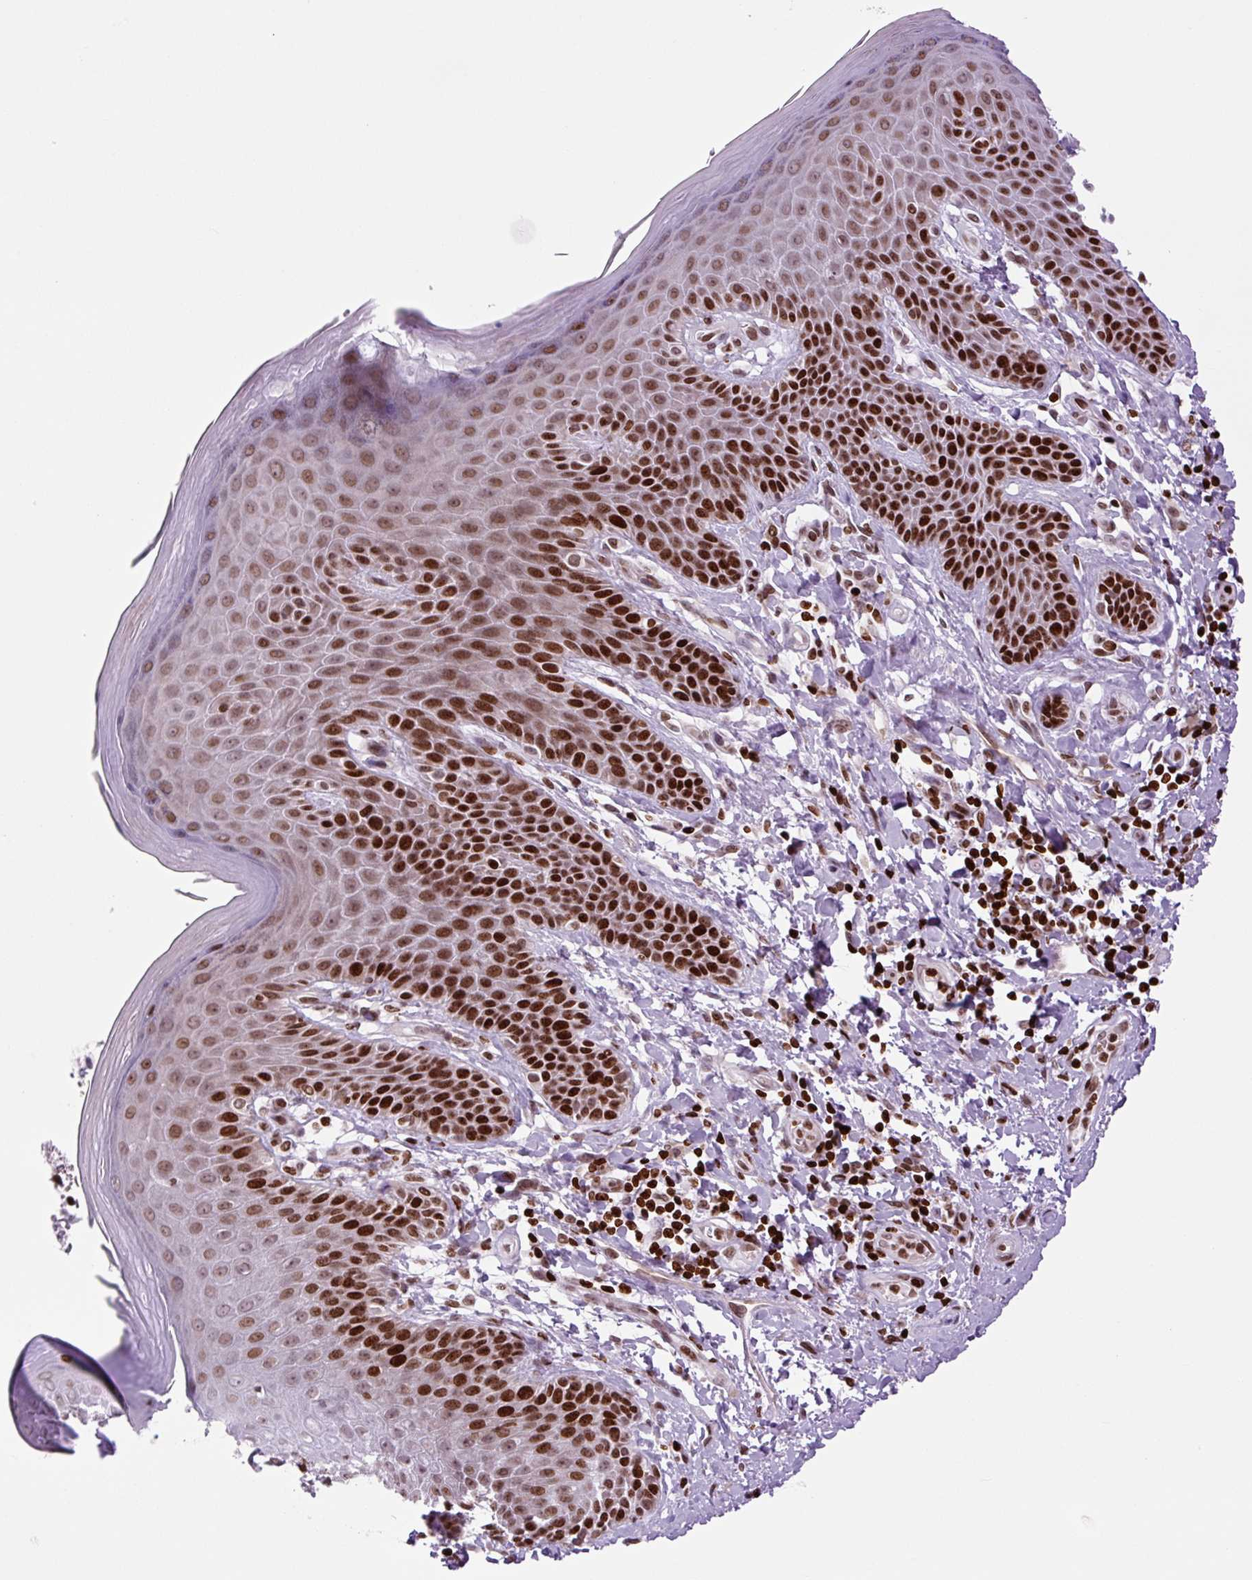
{"staining": {"intensity": "strong", "quantity": "25%-75%", "location": "nuclear"}, "tissue": "skin", "cell_type": "Epidermal cells", "image_type": "normal", "snomed": [{"axis": "morphology", "description": "Normal tissue, NOS"}, {"axis": "topography", "description": "Peripheral nerve tissue"}], "caption": "Epidermal cells reveal strong nuclear positivity in approximately 25%-75% of cells in unremarkable skin.", "gene": "H1", "patient": {"sex": "male", "age": 51}}